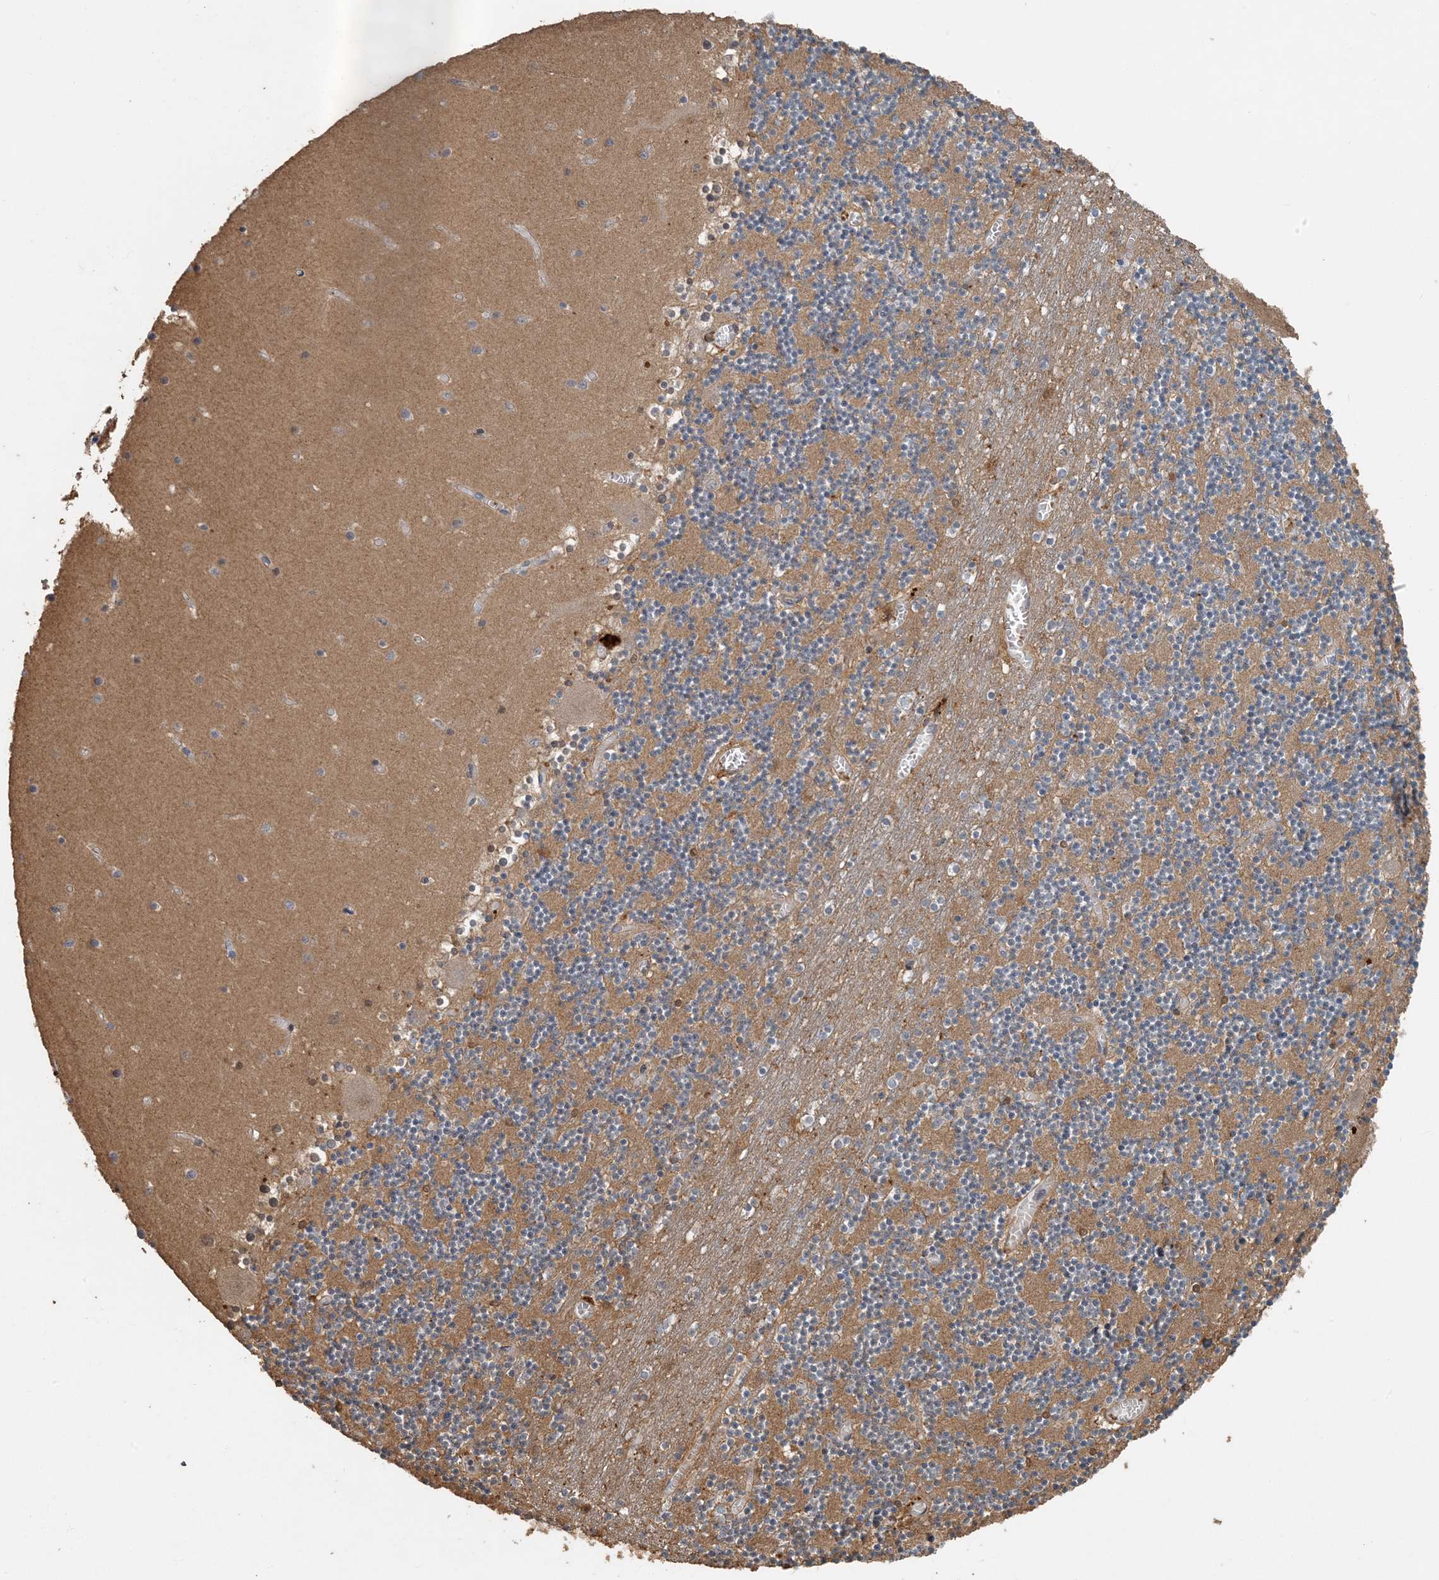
{"staining": {"intensity": "moderate", "quantity": "25%-75%", "location": "cytoplasmic/membranous"}, "tissue": "cerebellum", "cell_type": "Cells in granular layer", "image_type": "normal", "snomed": [{"axis": "morphology", "description": "Normal tissue, NOS"}, {"axis": "topography", "description": "Cerebellum"}], "caption": "This is a histology image of IHC staining of normal cerebellum, which shows moderate staining in the cytoplasmic/membranous of cells in granular layer.", "gene": "AK9", "patient": {"sex": "female", "age": 28}}